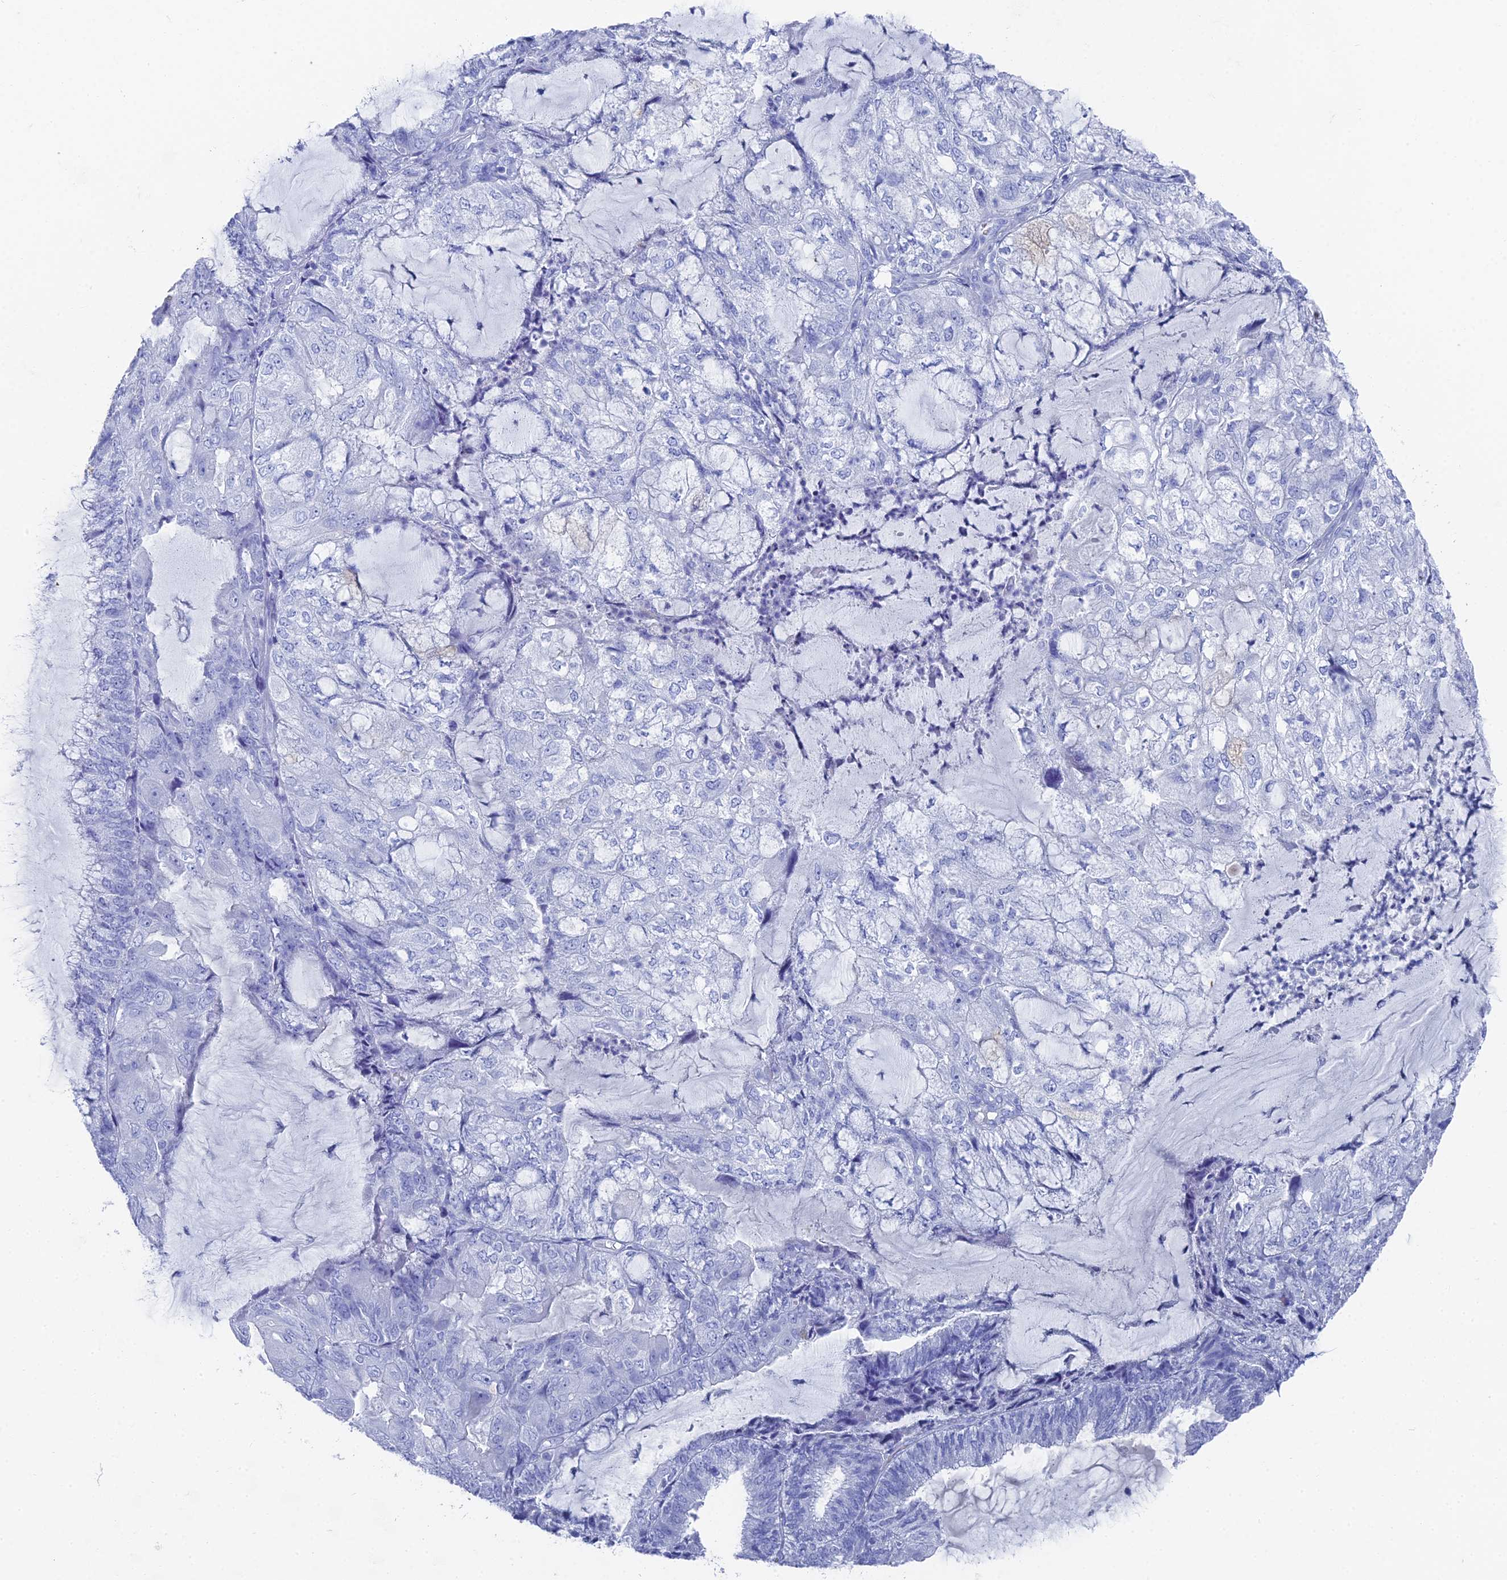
{"staining": {"intensity": "negative", "quantity": "none", "location": "none"}, "tissue": "endometrial cancer", "cell_type": "Tumor cells", "image_type": "cancer", "snomed": [{"axis": "morphology", "description": "Adenocarcinoma, NOS"}, {"axis": "topography", "description": "Endometrium"}], "caption": "This is an IHC micrograph of human endometrial cancer (adenocarcinoma). There is no expression in tumor cells.", "gene": "ENPP3", "patient": {"sex": "female", "age": 81}}